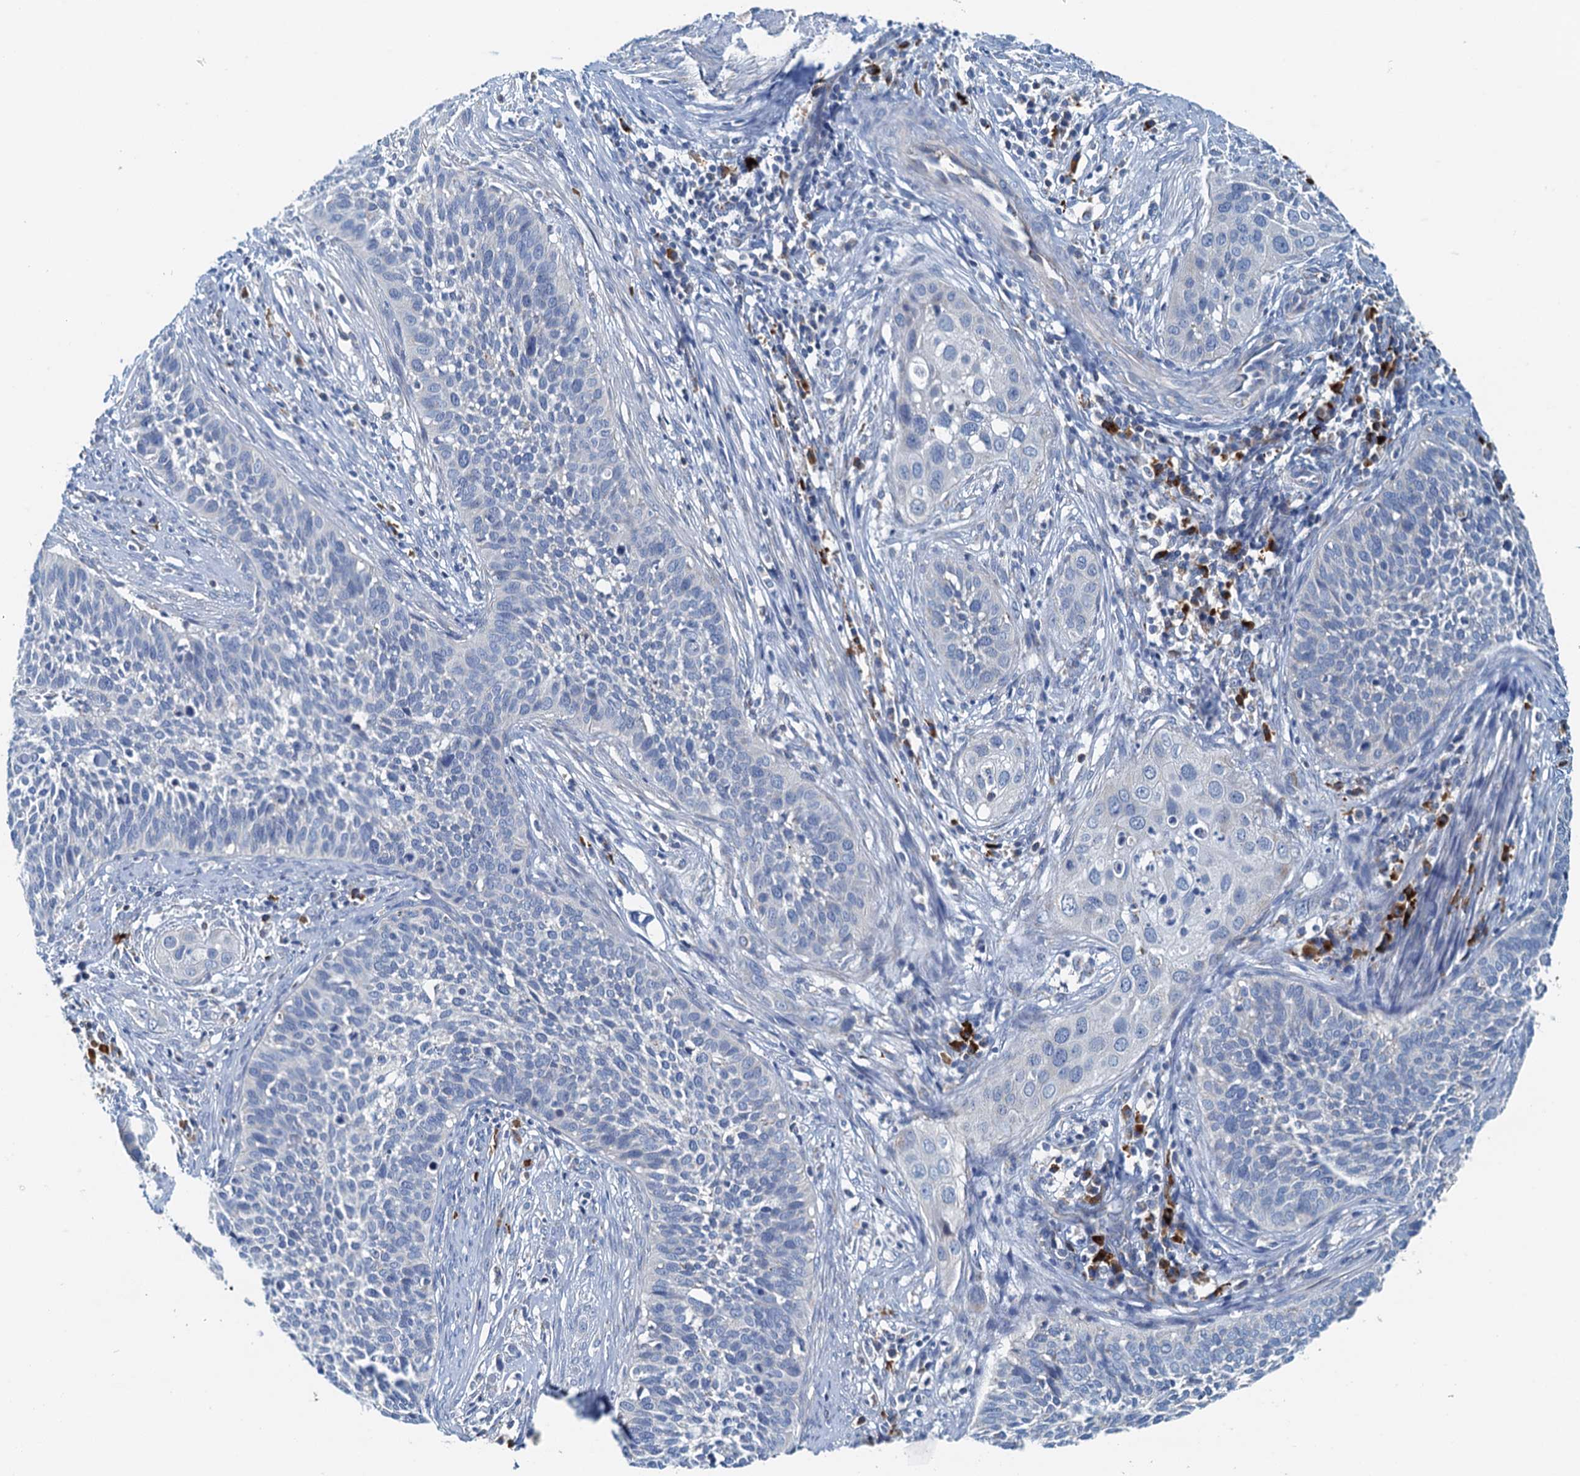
{"staining": {"intensity": "negative", "quantity": "none", "location": "none"}, "tissue": "cervical cancer", "cell_type": "Tumor cells", "image_type": "cancer", "snomed": [{"axis": "morphology", "description": "Squamous cell carcinoma, NOS"}, {"axis": "topography", "description": "Cervix"}], "caption": "Immunohistochemical staining of cervical cancer exhibits no significant expression in tumor cells. Nuclei are stained in blue.", "gene": "POC1A", "patient": {"sex": "female", "age": 34}}